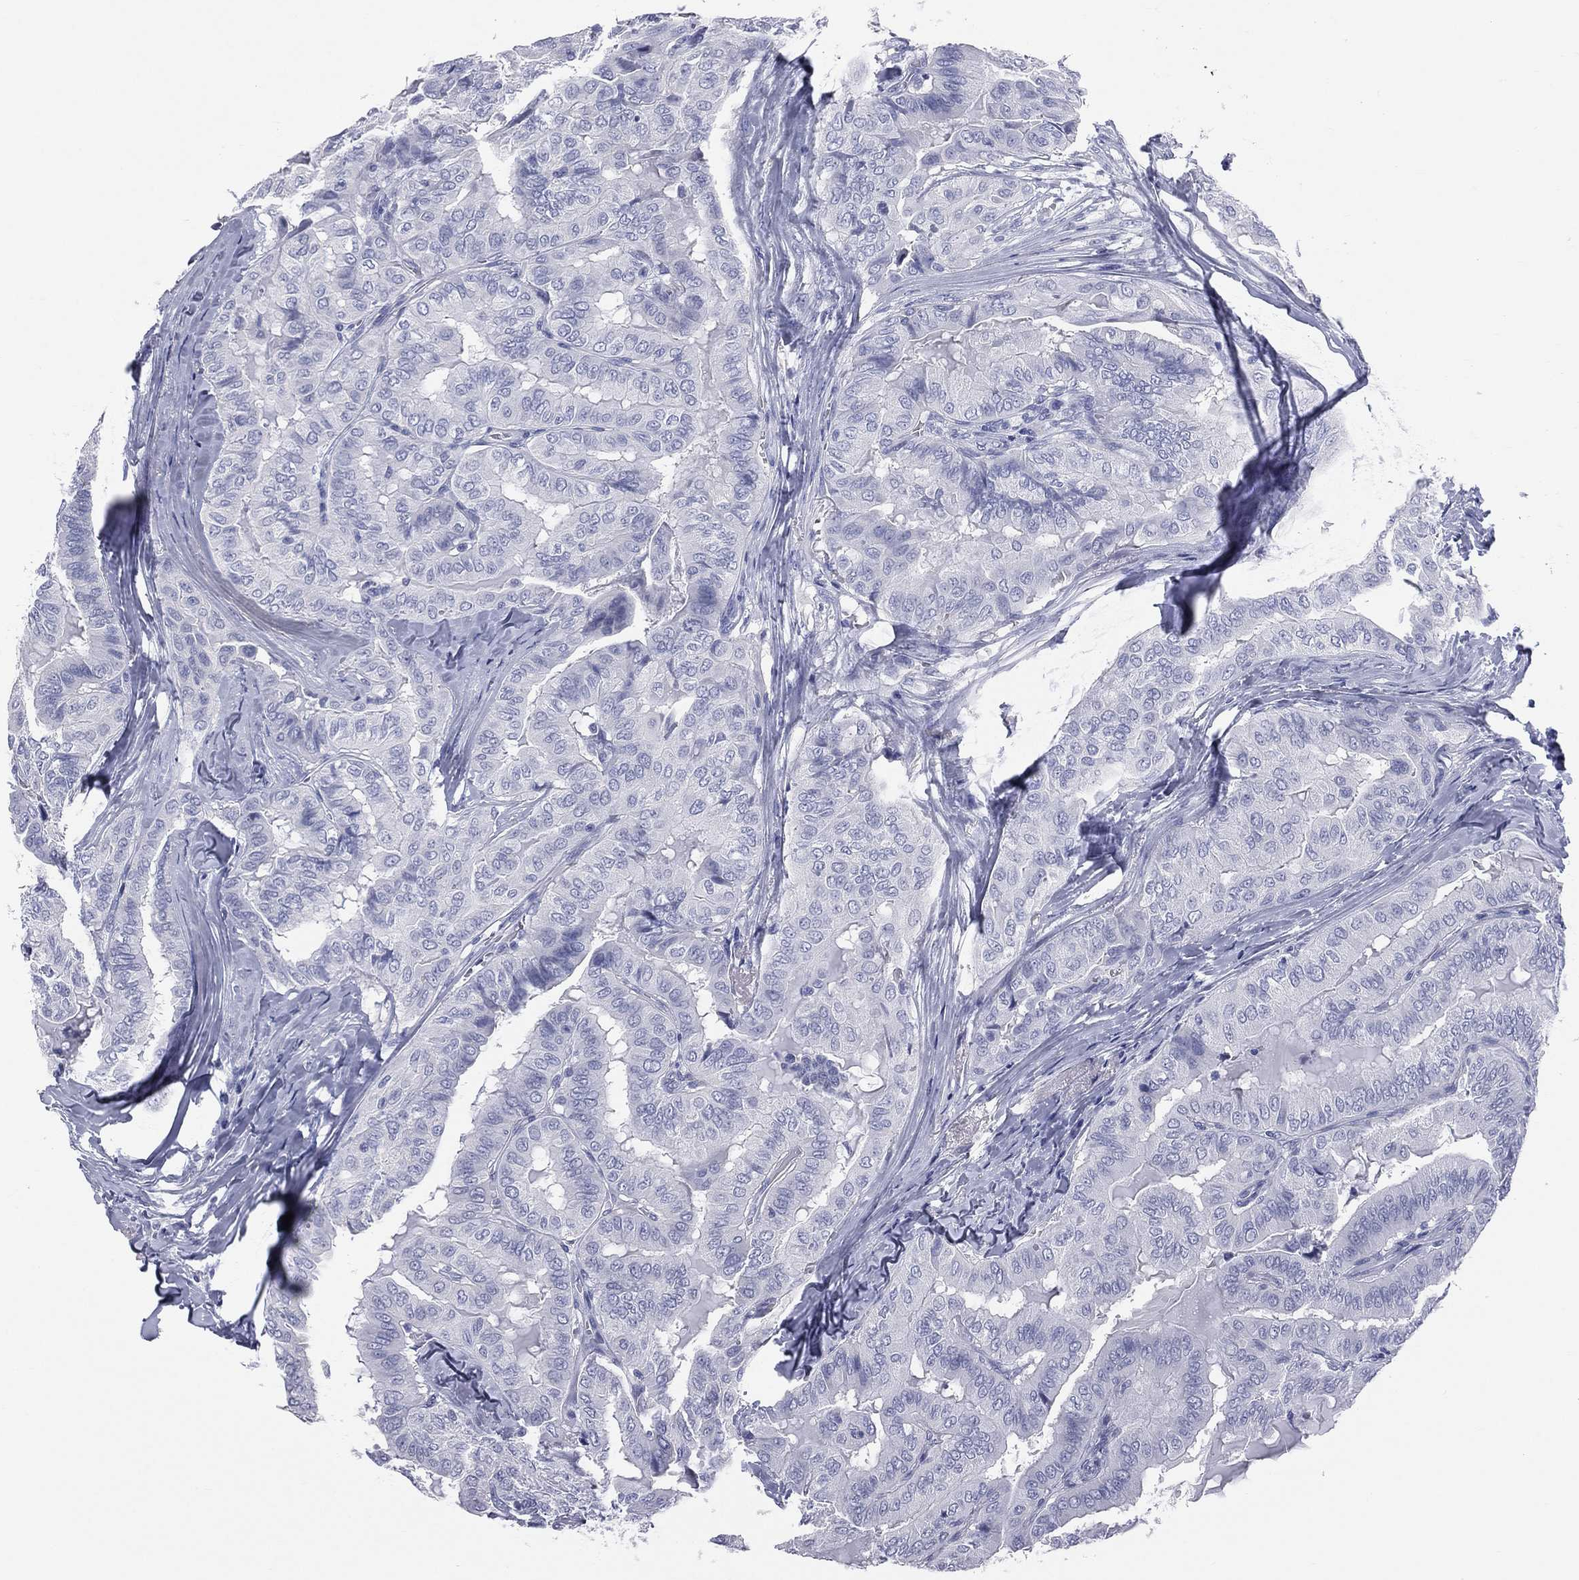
{"staining": {"intensity": "negative", "quantity": "none", "location": "none"}, "tissue": "thyroid cancer", "cell_type": "Tumor cells", "image_type": "cancer", "snomed": [{"axis": "morphology", "description": "Papillary adenocarcinoma, NOS"}, {"axis": "topography", "description": "Thyroid gland"}], "caption": "High power microscopy histopathology image of an IHC photomicrograph of thyroid cancer, revealing no significant expression in tumor cells.", "gene": "MLN", "patient": {"sex": "female", "age": 68}}